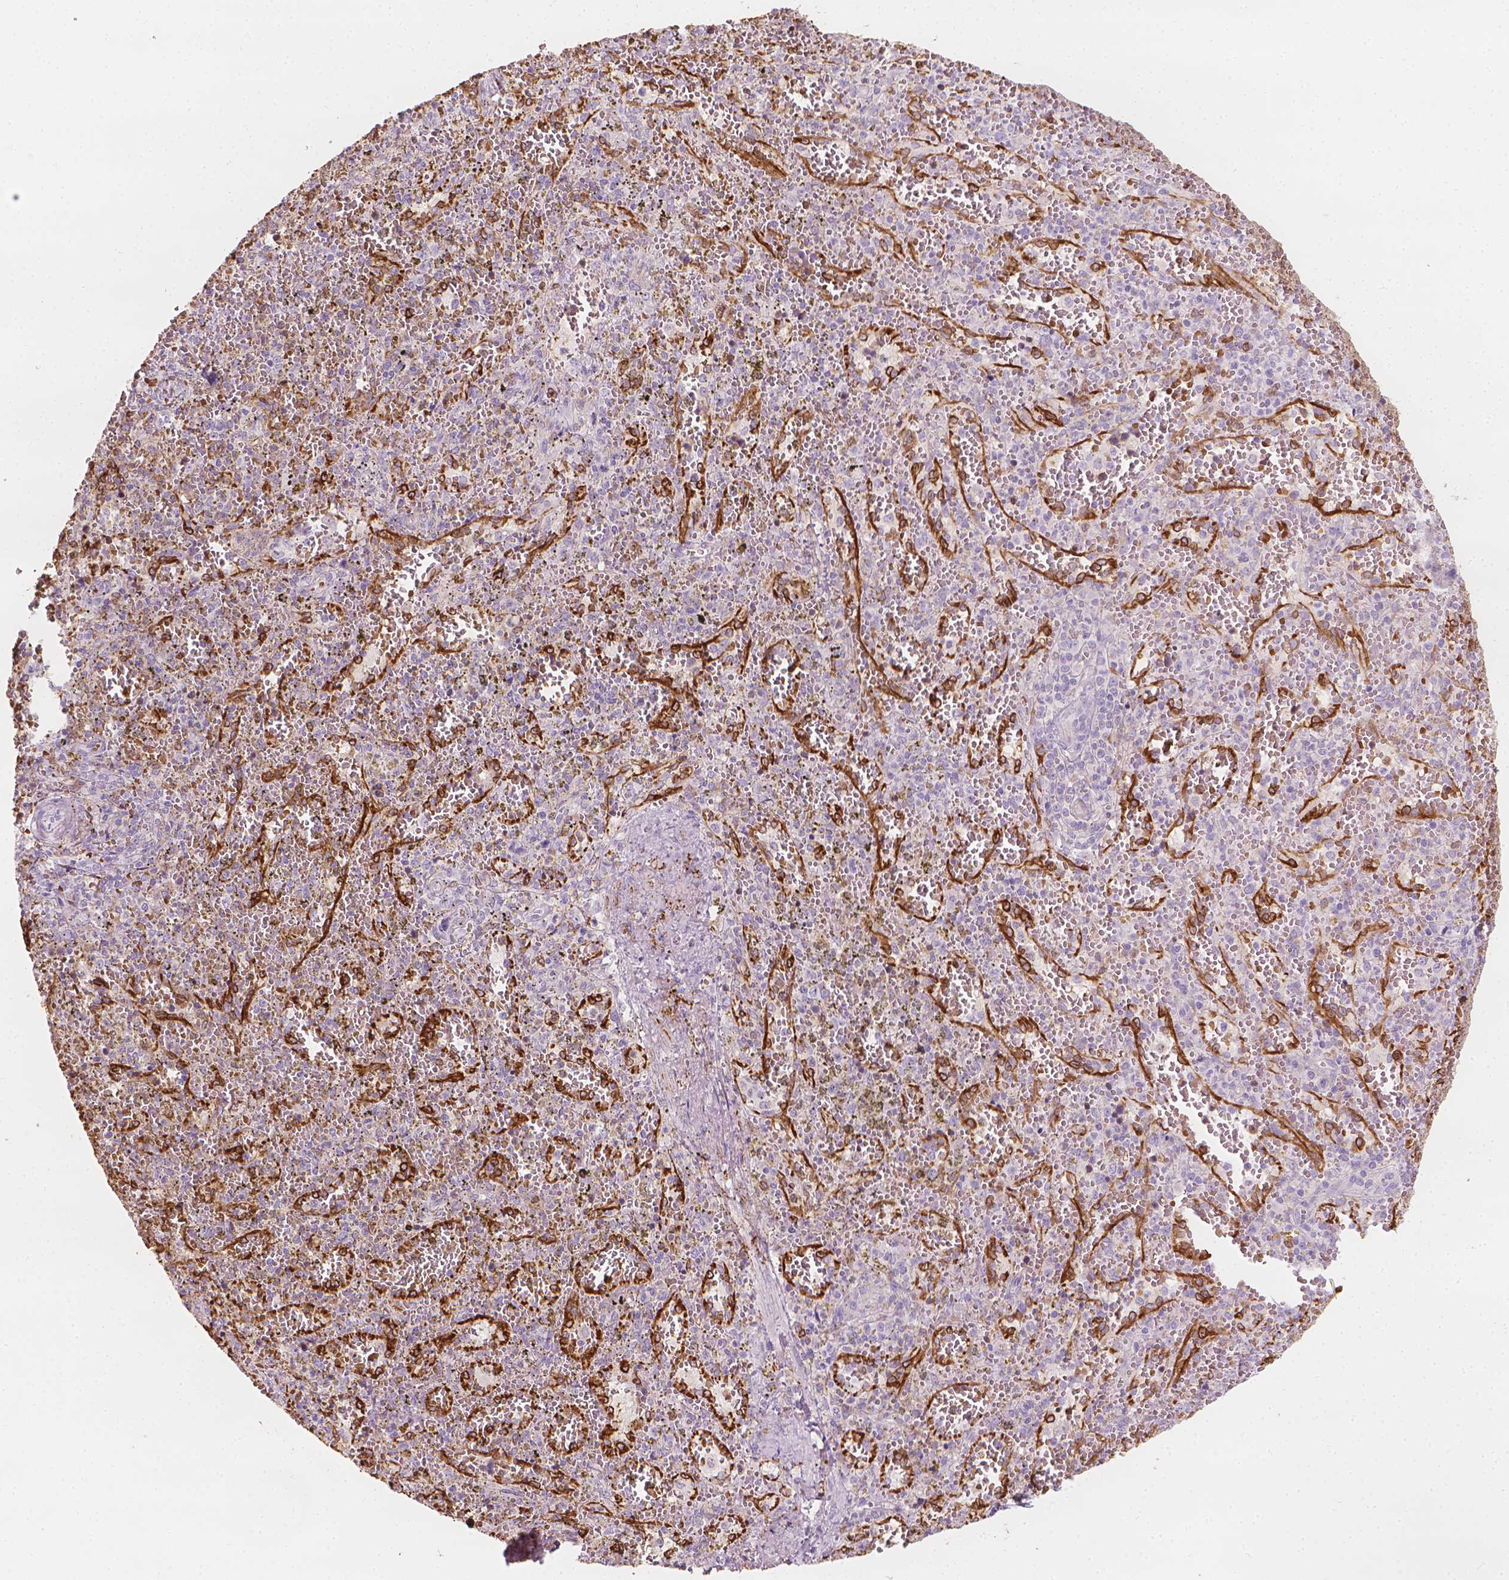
{"staining": {"intensity": "negative", "quantity": "none", "location": "none"}, "tissue": "spleen", "cell_type": "Cells in red pulp", "image_type": "normal", "snomed": [{"axis": "morphology", "description": "Normal tissue, NOS"}, {"axis": "topography", "description": "Spleen"}], "caption": "A high-resolution histopathology image shows immunohistochemistry staining of benign spleen, which demonstrates no significant positivity in cells in red pulp.", "gene": "CES1", "patient": {"sex": "female", "age": 50}}